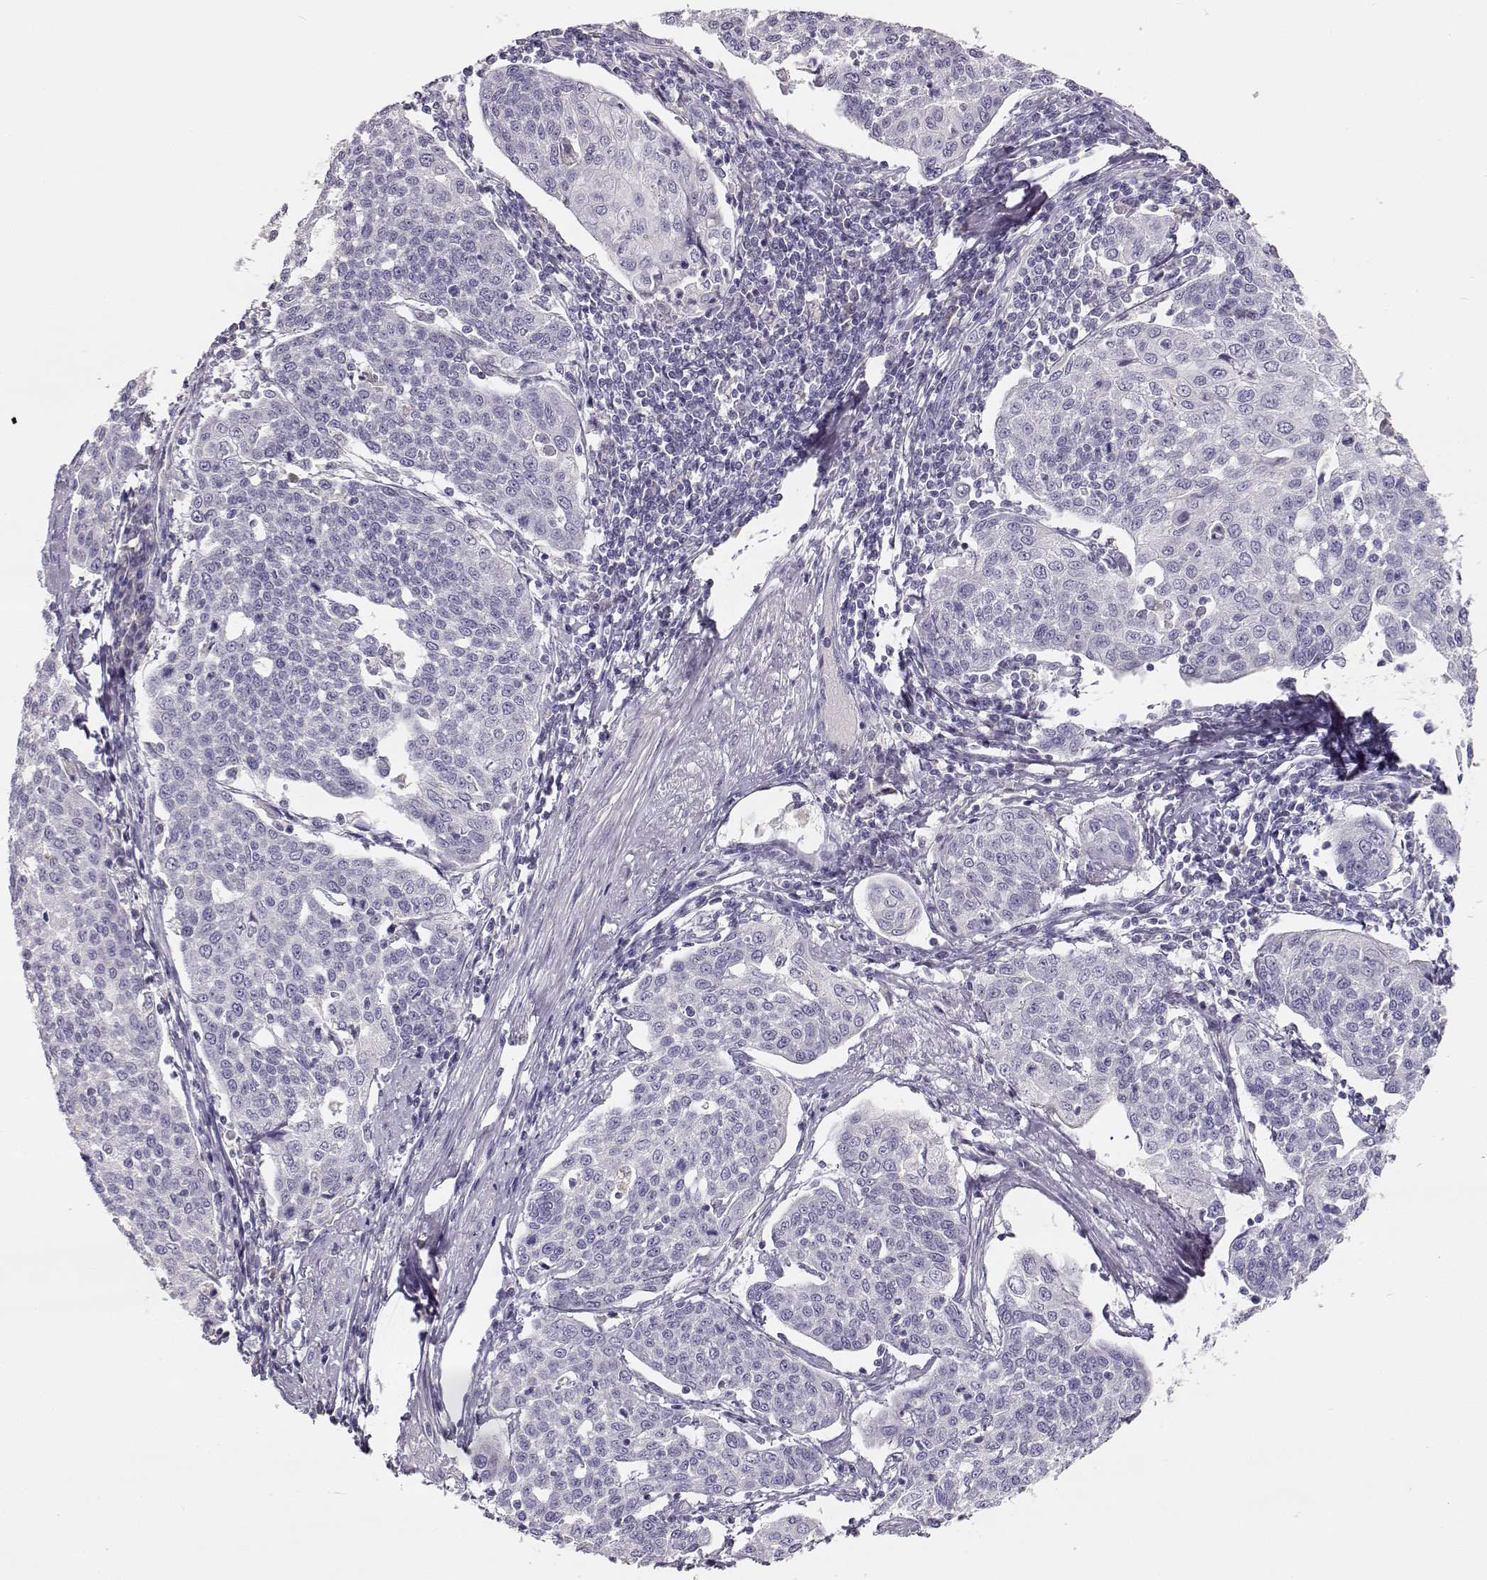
{"staining": {"intensity": "negative", "quantity": "none", "location": "none"}, "tissue": "cervical cancer", "cell_type": "Tumor cells", "image_type": "cancer", "snomed": [{"axis": "morphology", "description": "Squamous cell carcinoma, NOS"}, {"axis": "topography", "description": "Cervix"}], "caption": "Immunohistochemistry (IHC) image of neoplastic tissue: cervical squamous cell carcinoma stained with DAB reveals no significant protein expression in tumor cells. The staining is performed using DAB brown chromogen with nuclei counter-stained in using hematoxylin.", "gene": "SLCO6A1", "patient": {"sex": "female", "age": 34}}